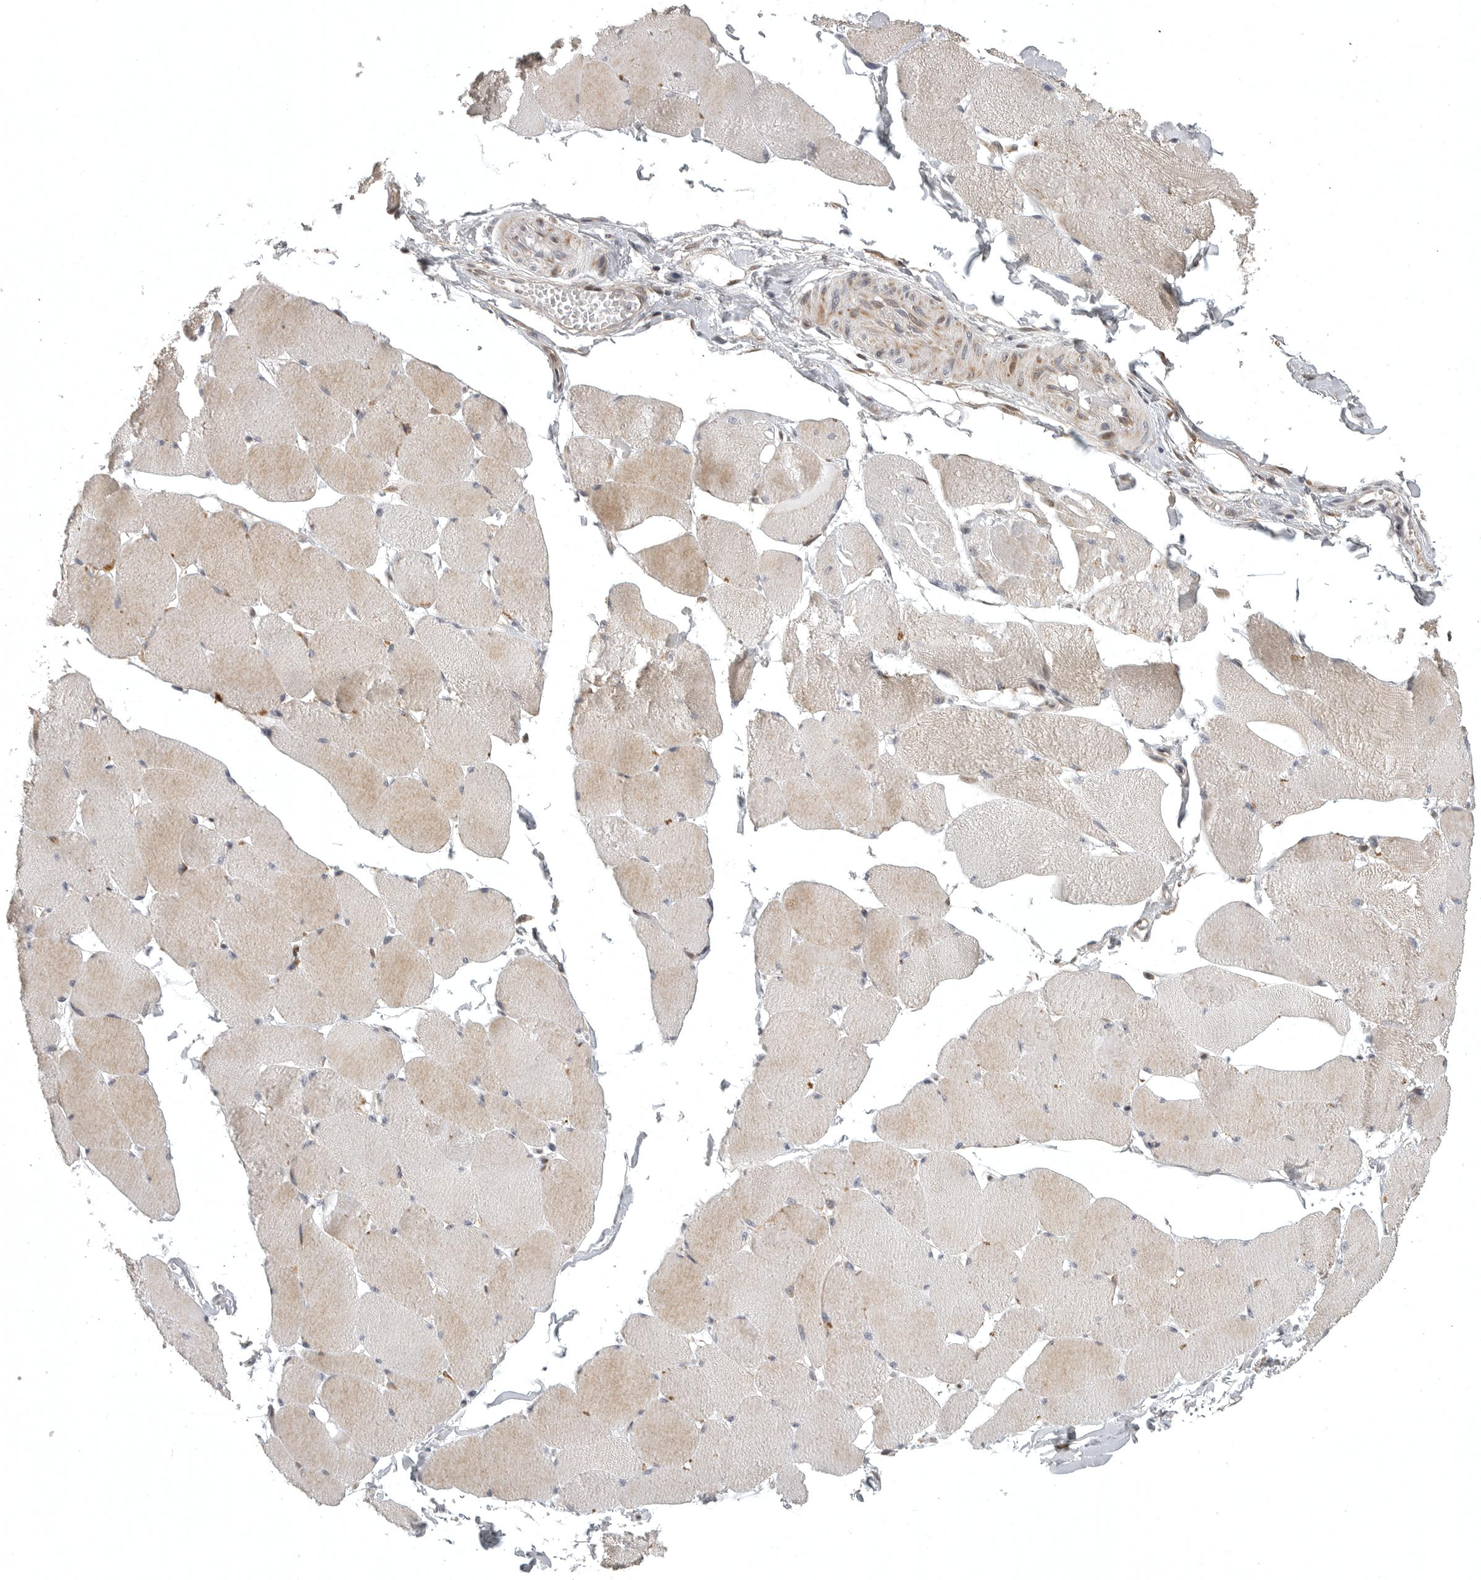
{"staining": {"intensity": "moderate", "quantity": "<25%", "location": "cytoplasmic/membranous"}, "tissue": "skeletal muscle", "cell_type": "Myocytes", "image_type": "normal", "snomed": [{"axis": "morphology", "description": "Normal tissue, NOS"}, {"axis": "topography", "description": "Skin"}, {"axis": "topography", "description": "Skeletal muscle"}], "caption": "Brown immunohistochemical staining in normal skeletal muscle shows moderate cytoplasmic/membranous staining in approximately <25% of myocytes. The protein is stained brown, and the nuclei are stained in blue (DAB (3,3'-diaminobenzidine) IHC with brightfield microscopy, high magnification).", "gene": "POLE2", "patient": {"sex": "male", "age": 83}}